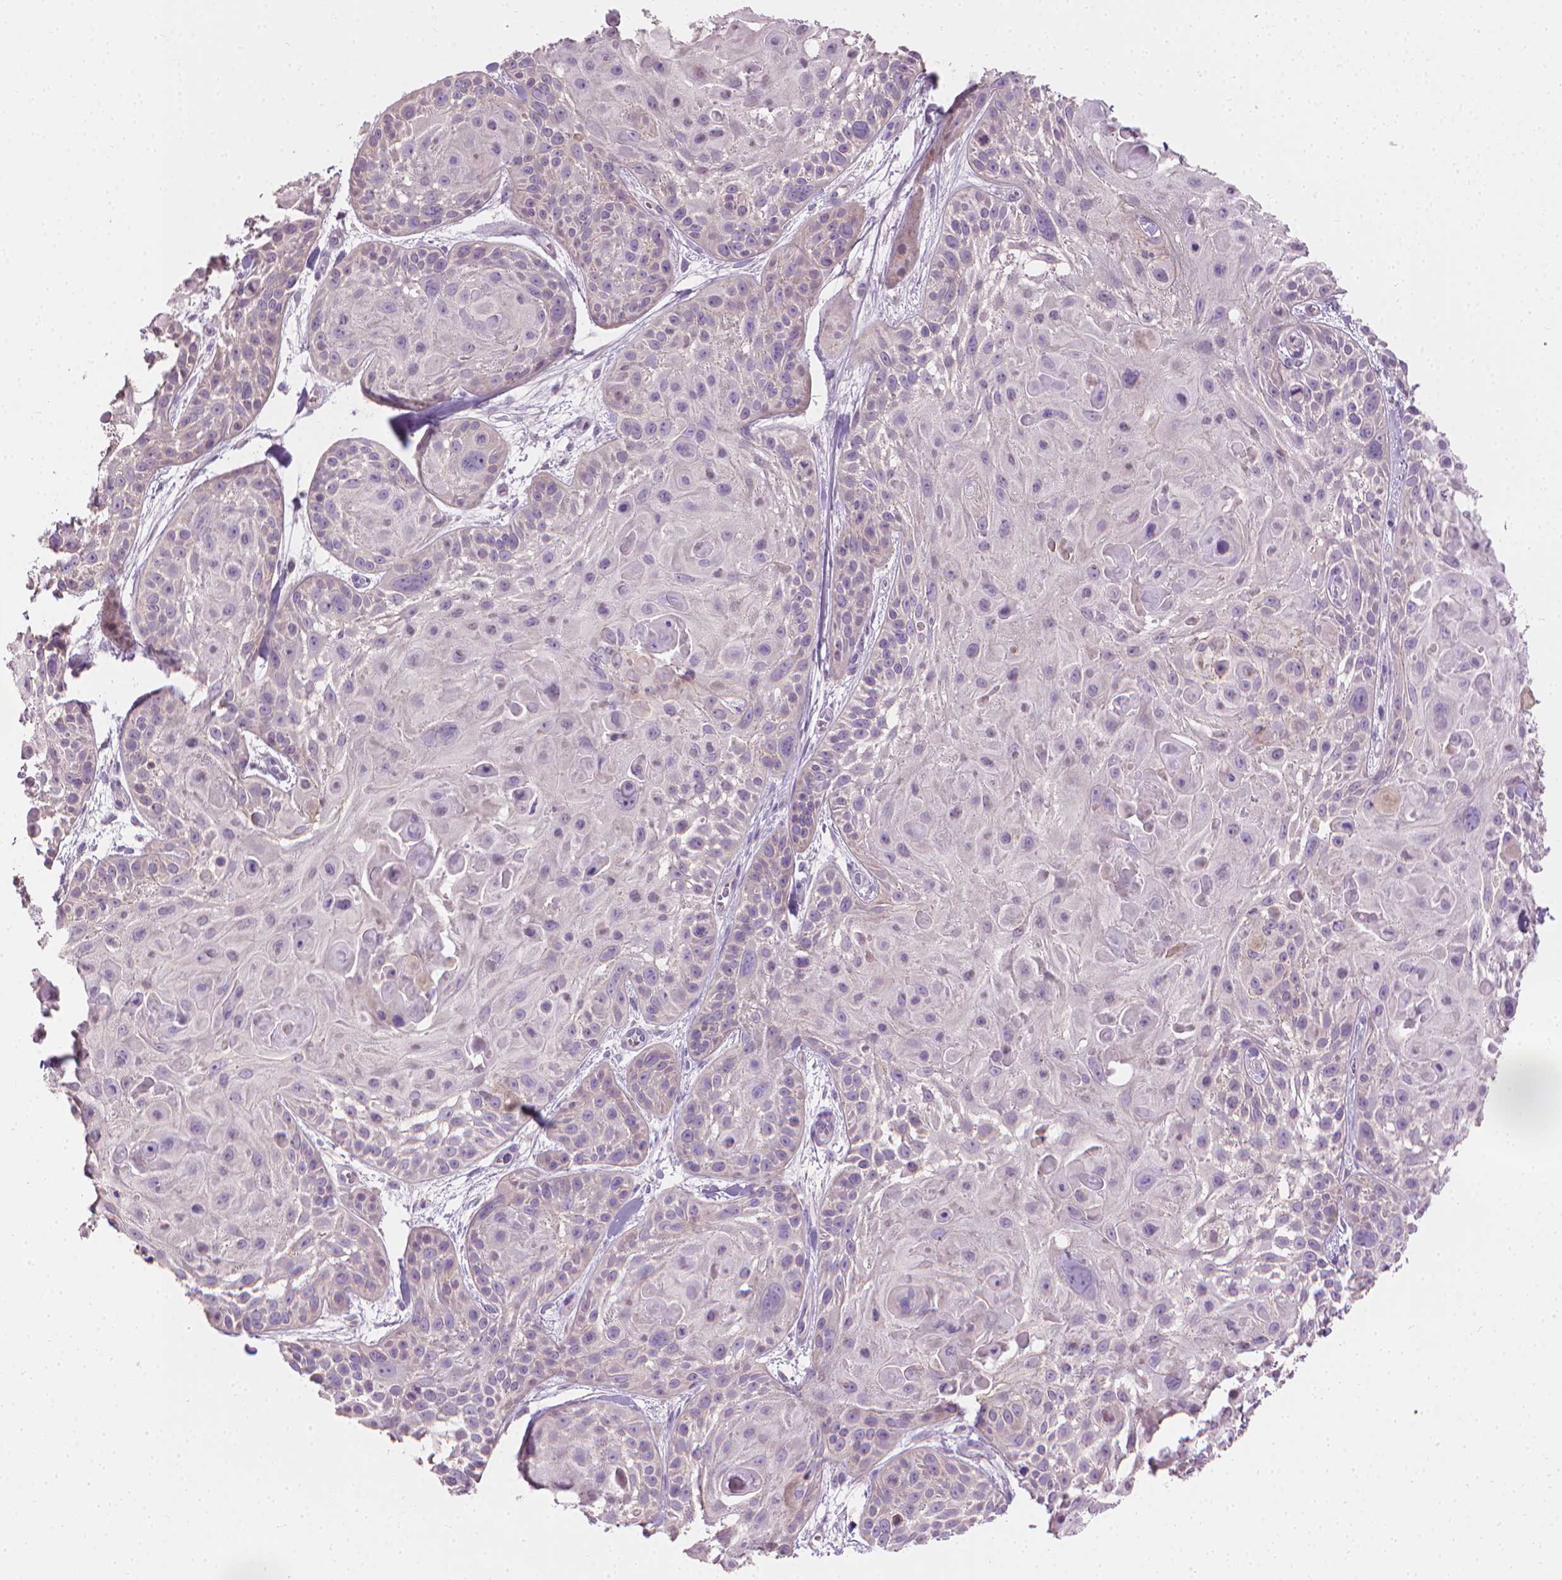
{"staining": {"intensity": "negative", "quantity": "none", "location": "none"}, "tissue": "skin cancer", "cell_type": "Tumor cells", "image_type": "cancer", "snomed": [{"axis": "morphology", "description": "Squamous cell carcinoma, NOS"}, {"axis": "topography", "description": "Skin"}, {"axis": "topography", "description": "Anal"}], "caption": "Skin cancer (squamous cell carcinoma) was stained to show a protein in brown. There is no significant staining in tumor cells. The staining was performed using DAB (3,3'-diaminobenzidine) to visualize the protein expression in brown, while the nuclei were stained in blue with hematoxylin (Magnification: 20x).", "gene": "CABCOCO1", "patient": {"sex": "female", "age": 75}}